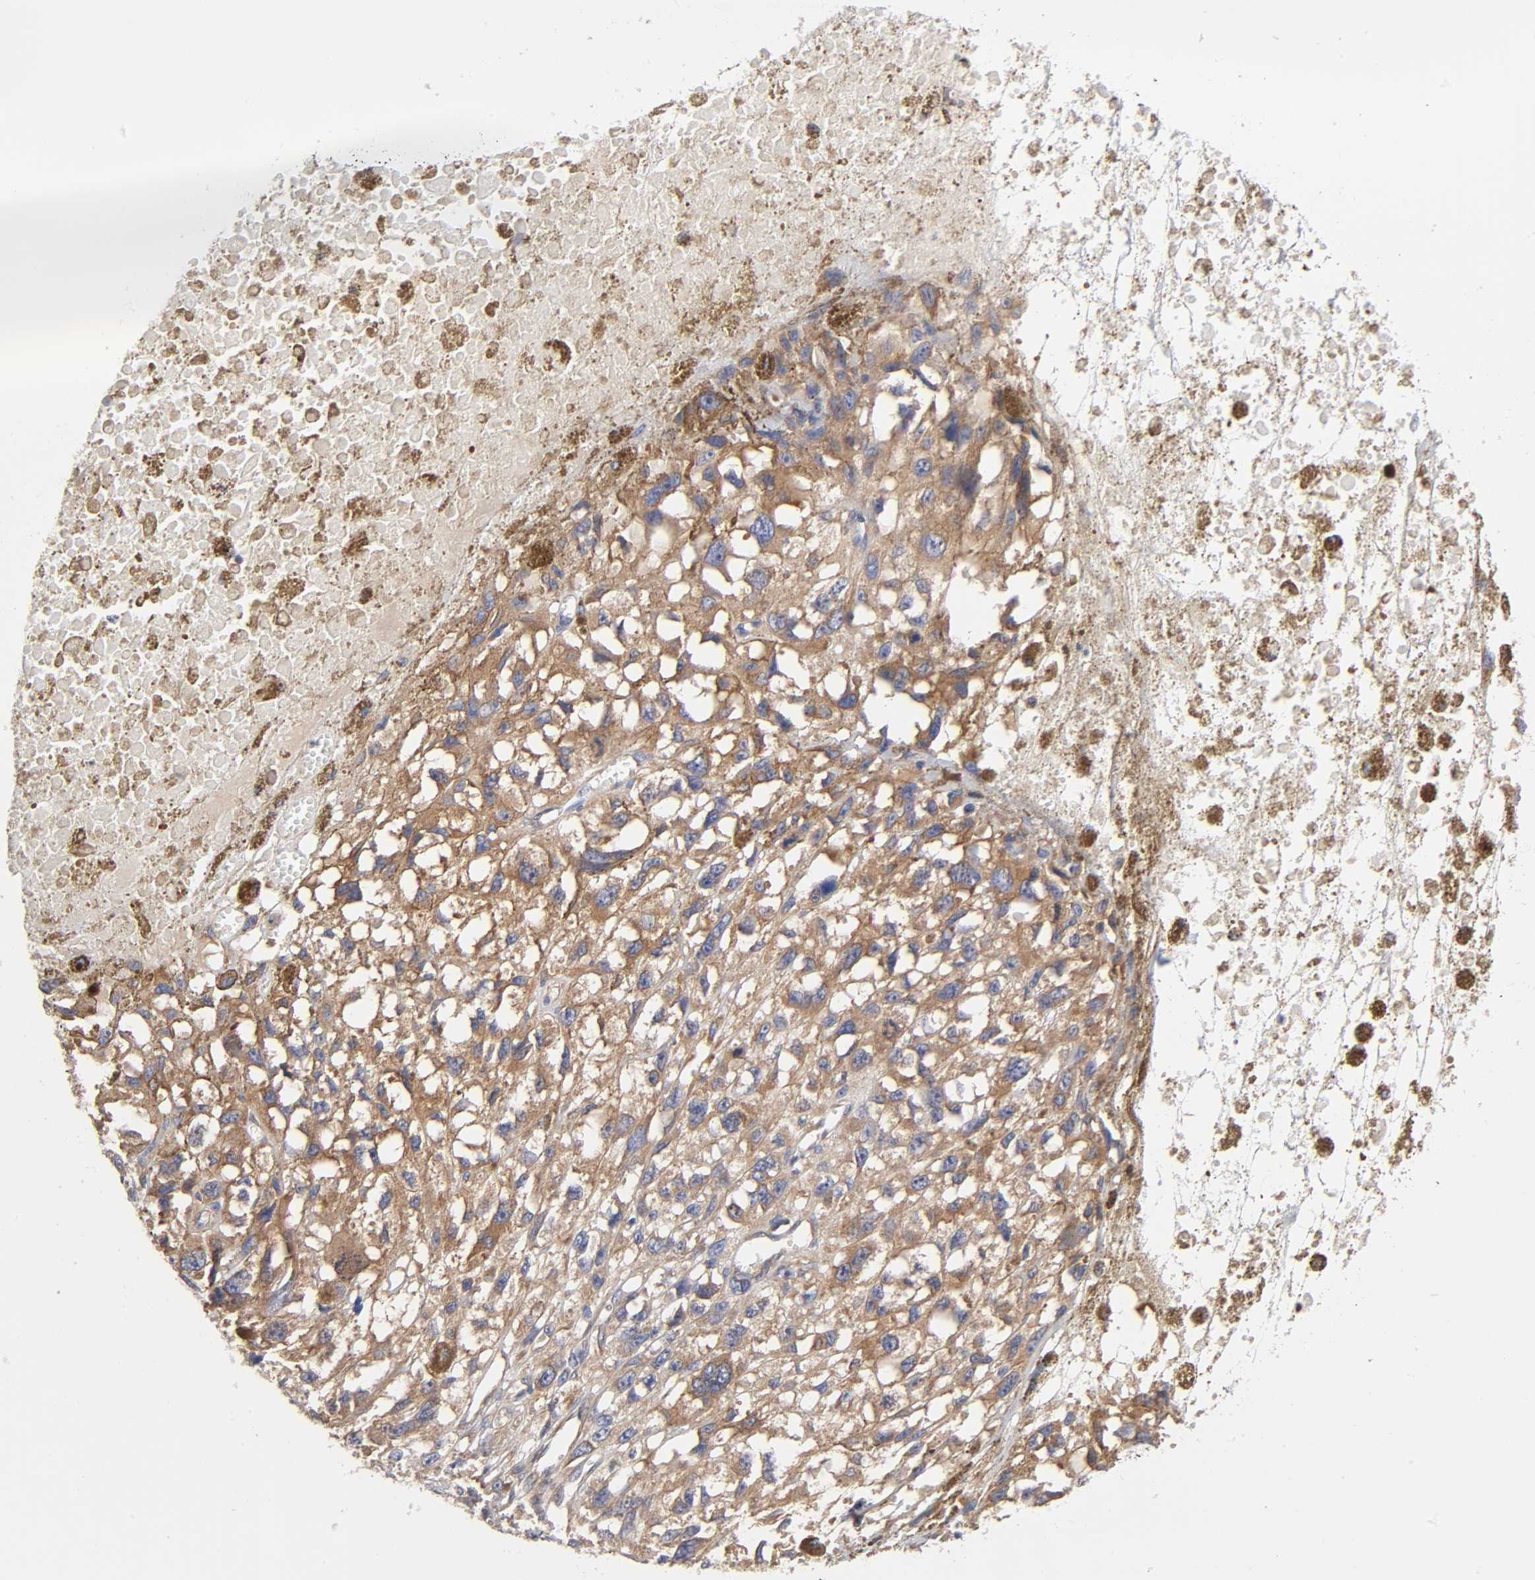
{"staining": {"intensity": "moderate", "quantity": ">75%", "location": "cytoplasmic/membranous"}, "tissue": "melanoma", "cell_type": "Tumor cells", "image_type": "cancer", "snomed": [{"axis": "morphology", "description": "Malignant melanoma, Metastatic site"}, {"axis": "topography", "description": "Lymph node"}], "caption": "DAB (3,3'-diaminobenzidine) immunohistochemical staining of human melanoma shows moderate cytoplasmic/membranous protein expression in about >75% of tumor cells.", "gene": "STRN3", "patient": {"sex": "male", "age": 59}}